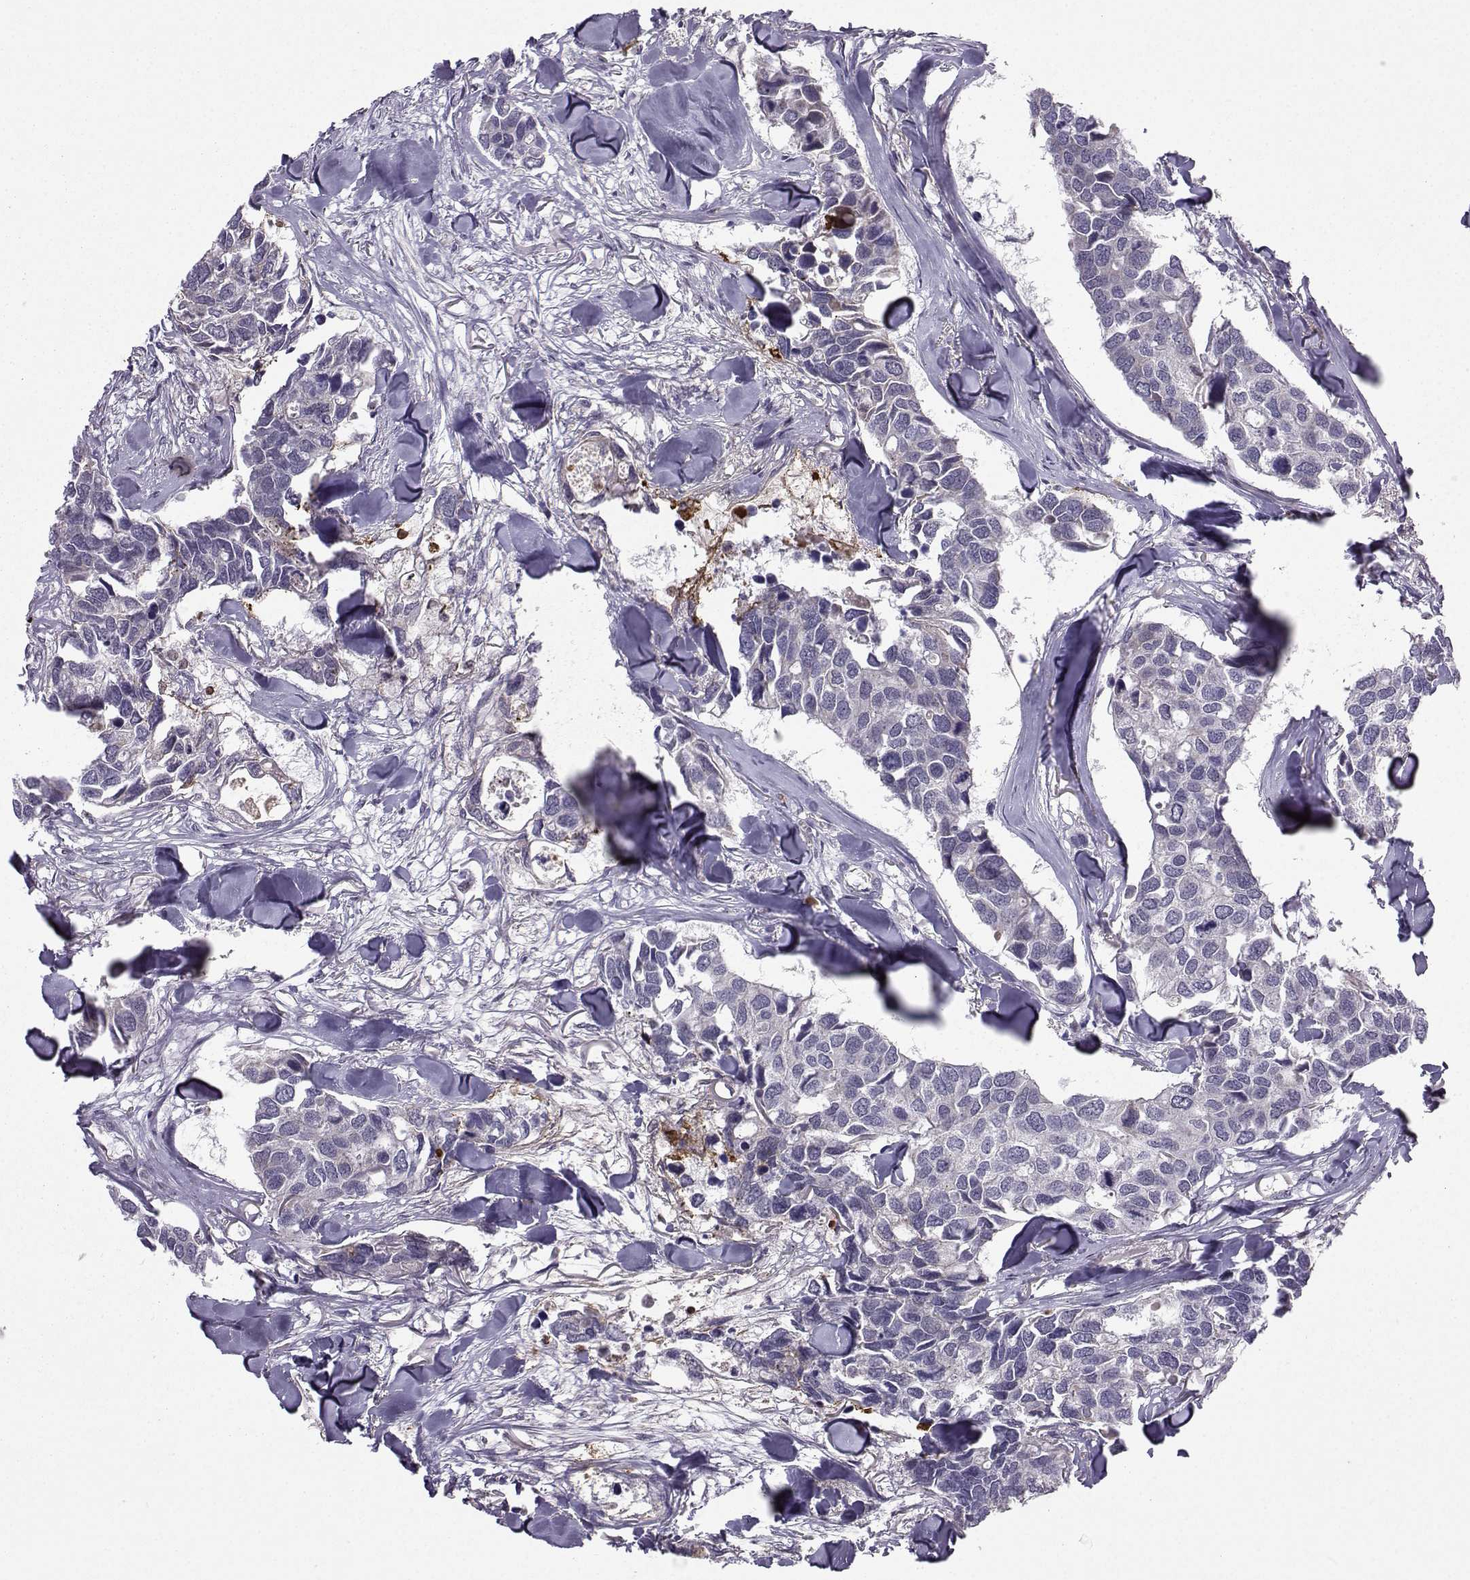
{"staining": {"intensity": "negative", "quantity": "none", "location": "none"}, "tissue": "breast cancer", "cell_type": "Tumor cells", "image_type": "cancer", "snomed": [{"axis": "morphology", "description": "Duct carcinoma"}, {"axis": "topography", "description": "Breast"}], "caption": "DAB (3,3'-diaminobenzidine) immunohistochemical staining of breast intraductal carcinoma demonstrates no significant positivity in tumor cells.", "gene": "NECAB3", "patient": {"sex": "female", "age": 83}}